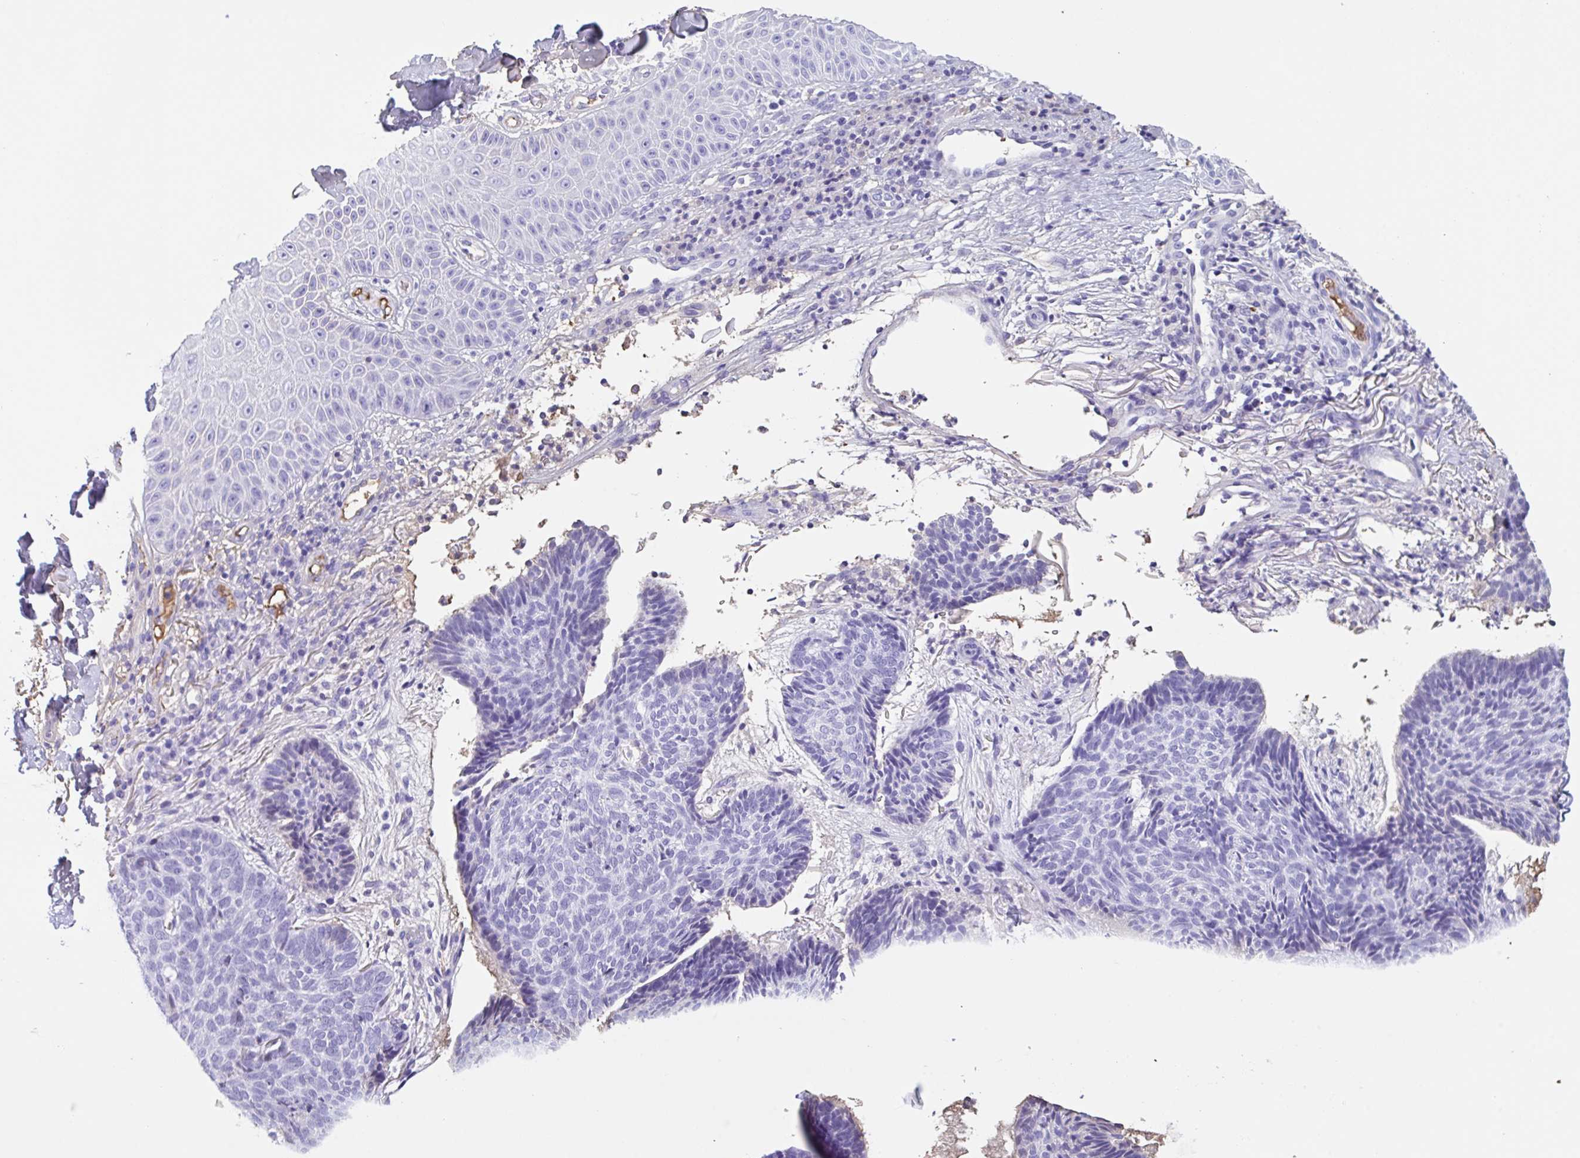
{"staining": {"intensity": "negative", "quantity": "none", "location": "none"}, "tissue": "skin cancer", "cell_type": "Tumor cells", "image_type": "cancer", "snomed": [{"axis": "morphology", "description": "Normal tissue, NOS"}, {"axis": "morphology", "description": "Basal cell carcinoma"}, {"axis": "topography", "description": "Skin"}], "caption": "High power microscopy histopathology image of an immunohistochemistry image of skin cancer (basal cell carcinoma), revealing no significant expression in tumor cells. (DAB immunohistochemistry (IHC) with hematoxylin counter stain).", "gene": "HOXC12", "patient": {"sex": "male", "age": 50}}